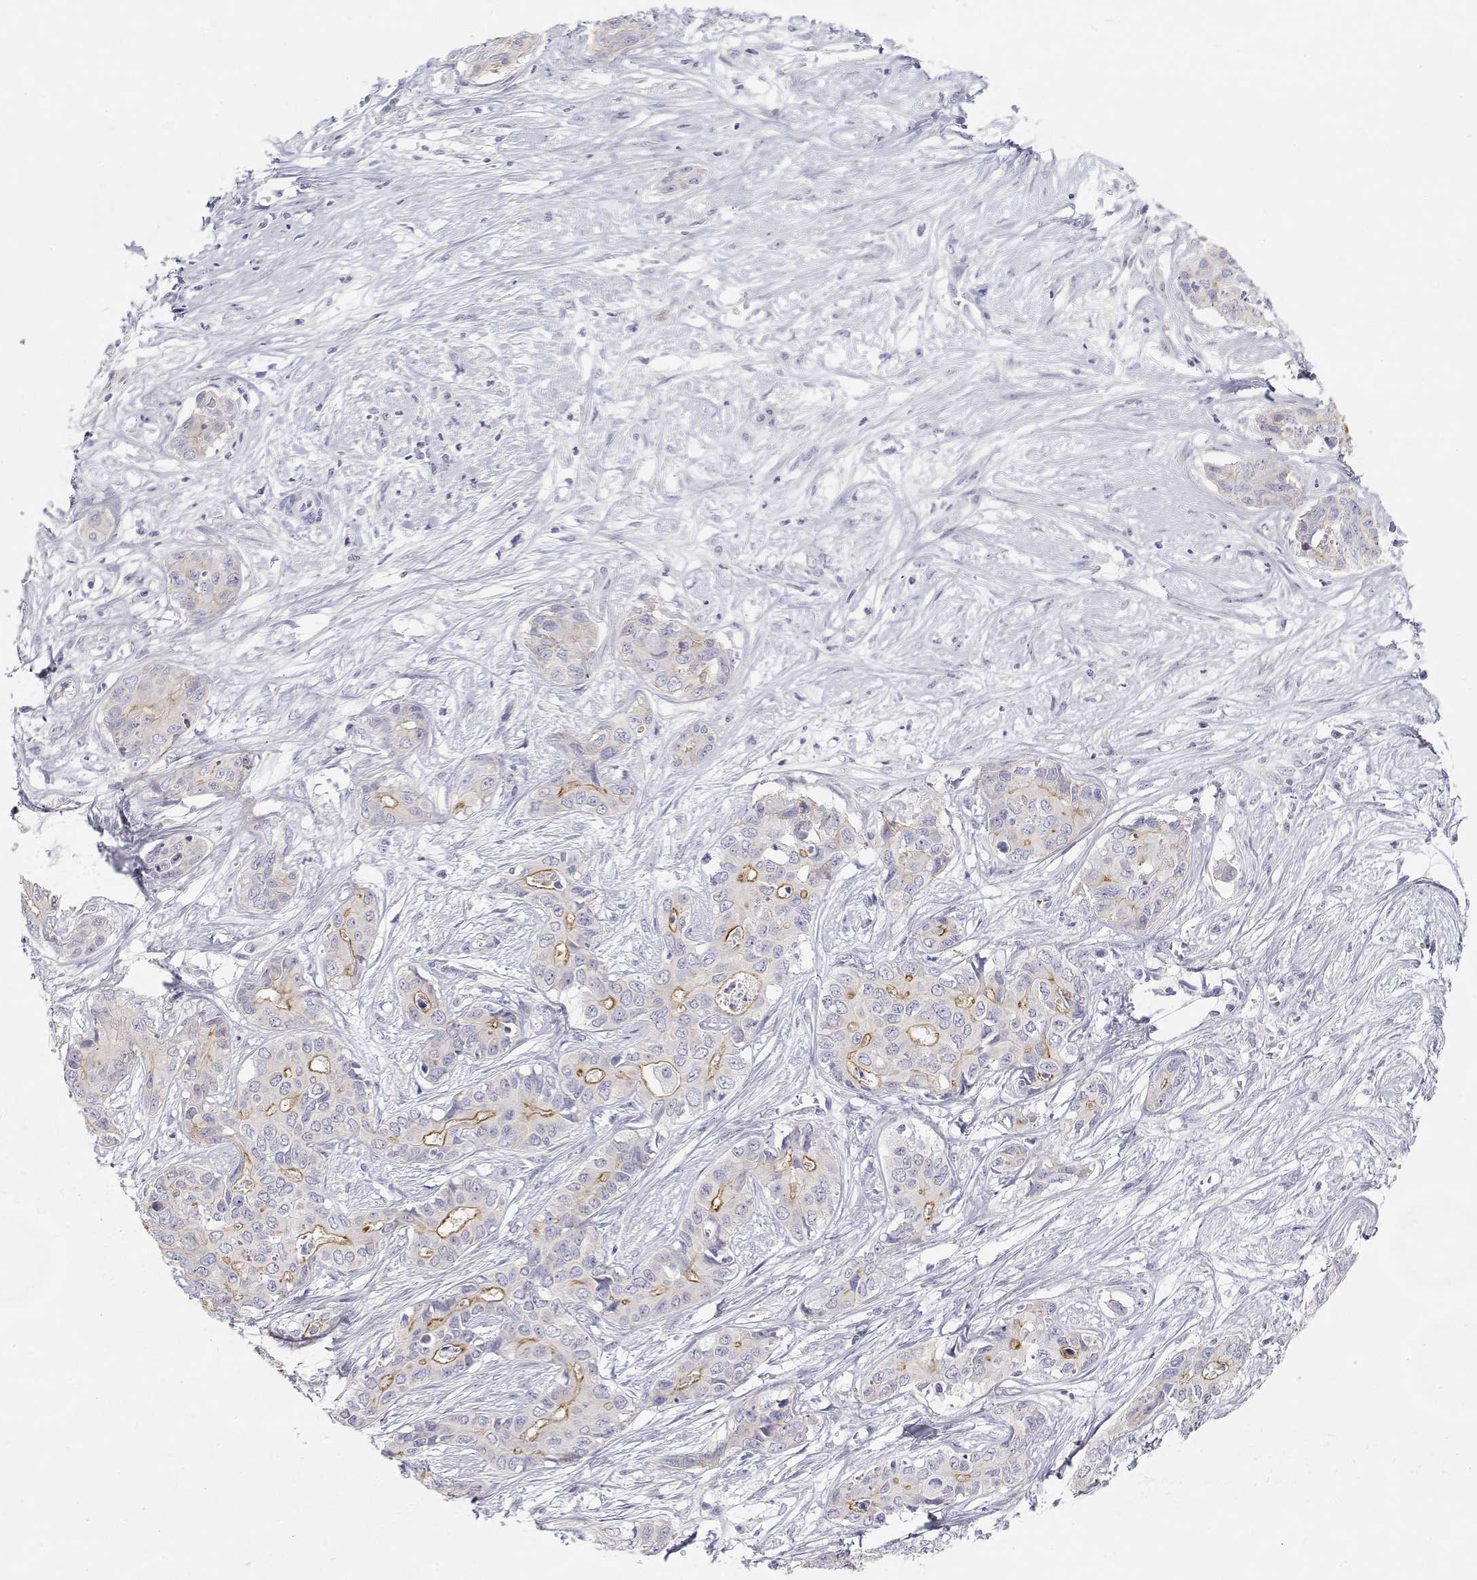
{"staining": {"intensity": "moderate", "quantity": "<25%", "location": "cytoplasmic/membranous"}, "tissue": "liver cancer", "cell_type": "Tumor cells", "image_type": "cancer", "snomed": [{"axis": "morphology", "description": "Cholangiocarcinoma"}, {"axis": "topography", "description": "Liver"}], "caption": "Immunohistochemical staining of human liver cholangiocarcinoma reveals low levels of moderate cytoplasmic/membranous protein staining in approximately <25% of tumor cells.", "gene": "MISP", "patient": {"sex": "female", "age": 65}}